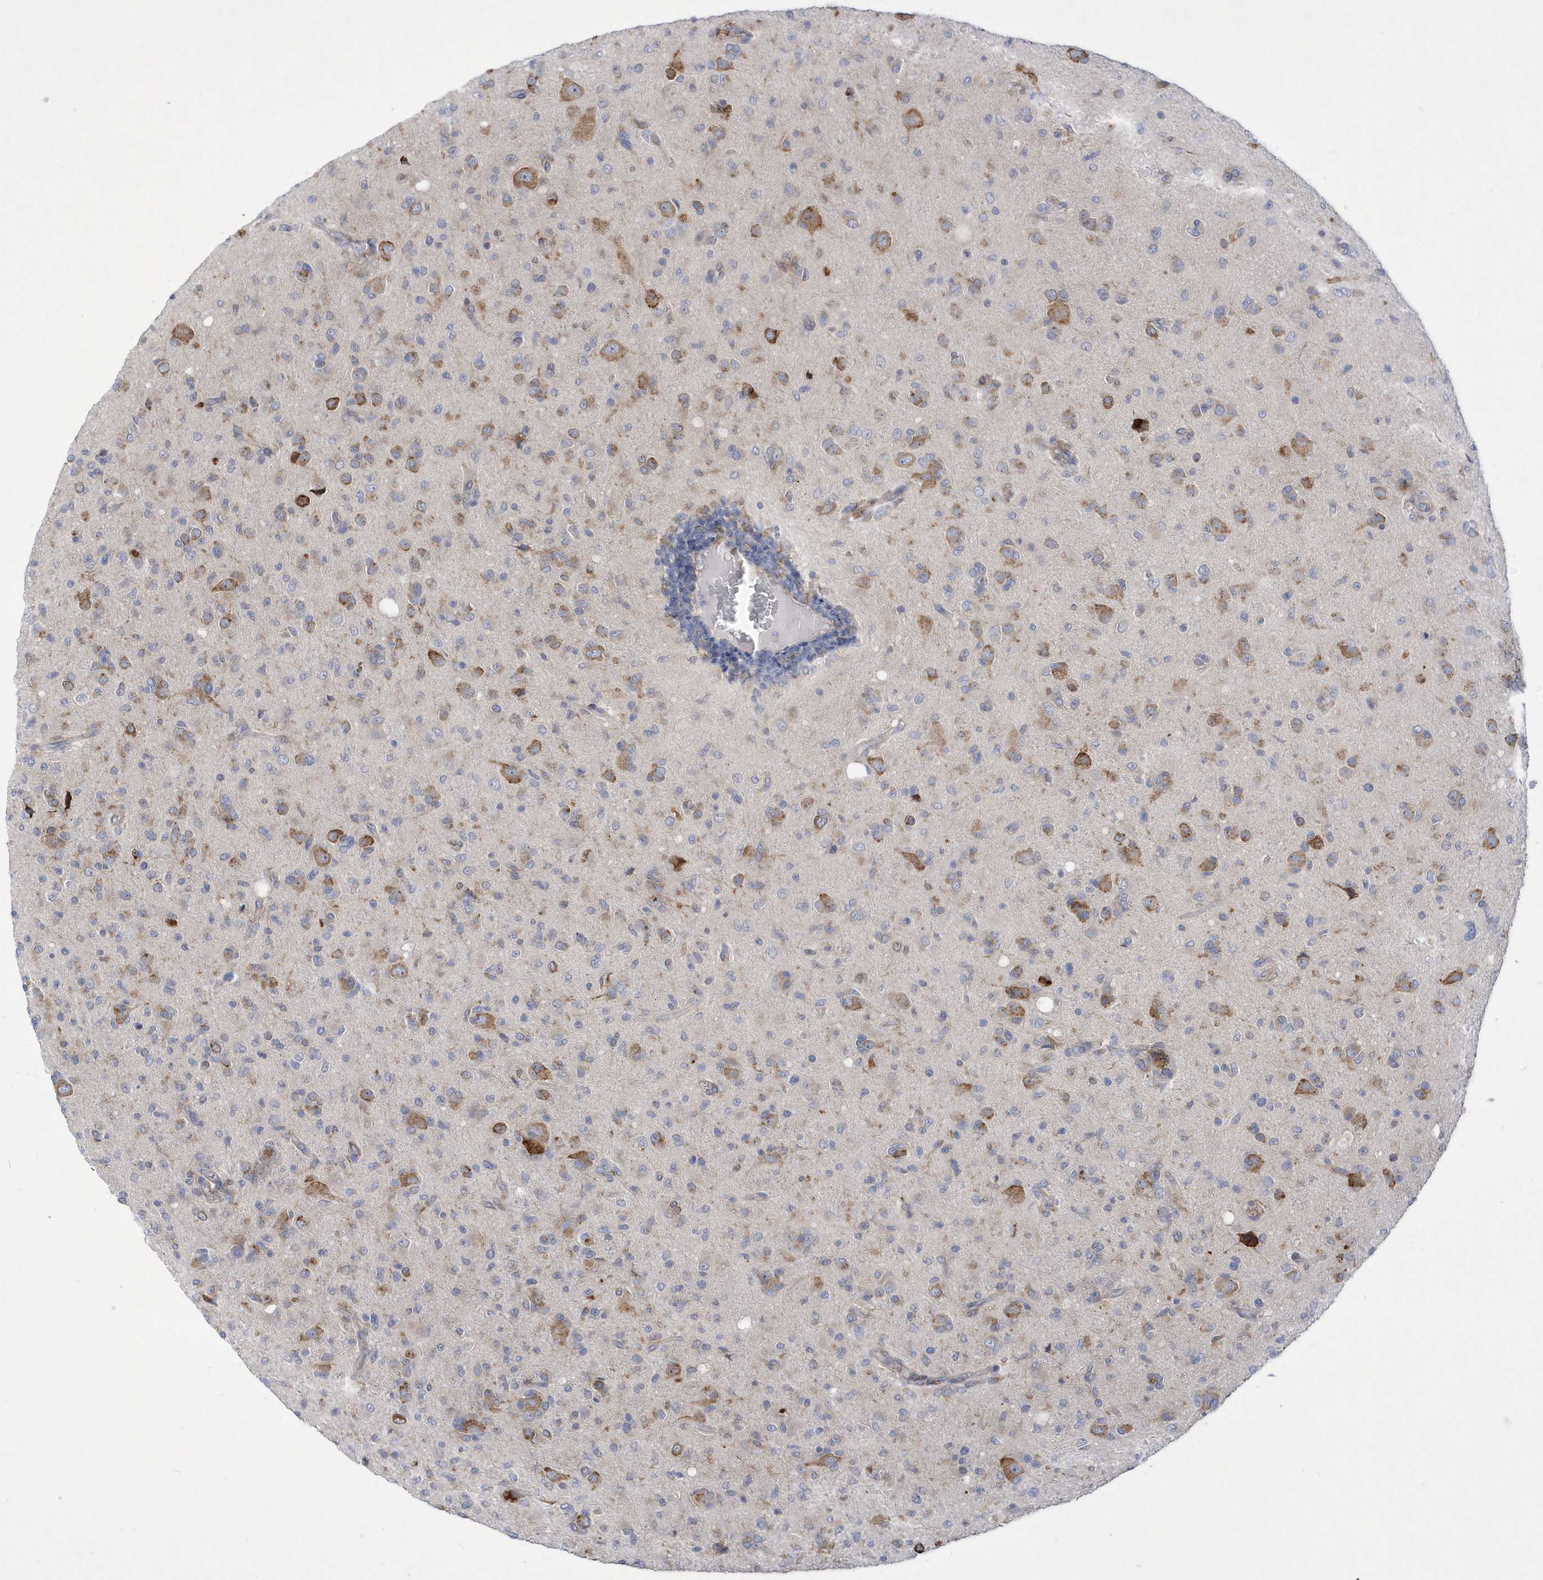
{"staining": {"intensity": "negative", "quantity": "none", "location": "none"}, "tissue": "glioma", "cell_type": "Tumor cells", "image_type": "cancer", "snomed": [{"axis": "morphology", "description": "Glioma, malignant, High grade"}, {"axis": "topography", "description": "Brain"}], "caption": "Glioma was stained to show a protein in brown. There is no significant expression in tumor cells. (DAB (3,3'-diaminobenzidine) IHC, high magnification).", "gene": "MED31", "patient": {"sex": "female", "age": 57}}